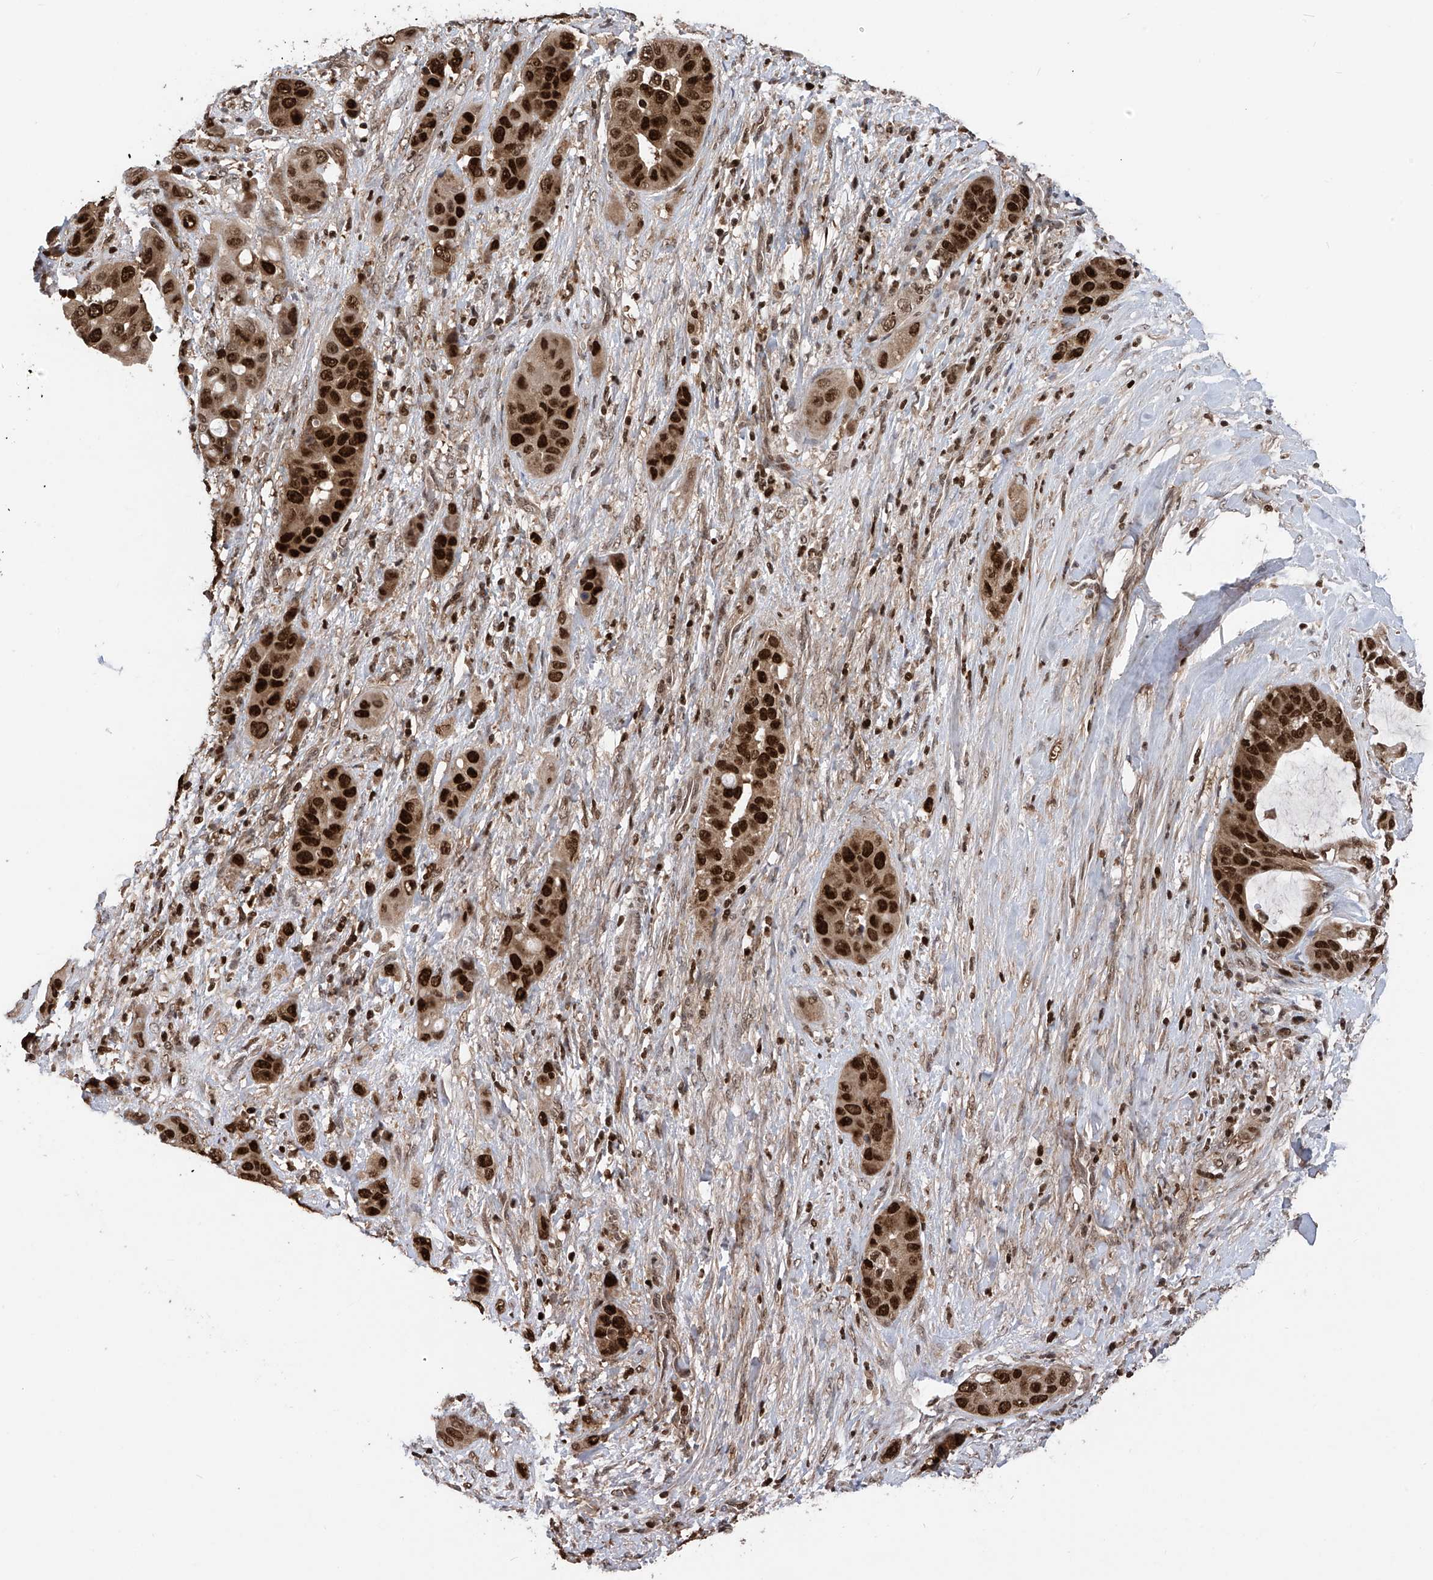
{"staining": {"intensity": "strong", "quantity": ">75%", "location": "nuclear"}, "tissue": "liver cancer", "cell_type": "Tumor cells", "image_type": "cancer", "snomed": [{"axis": "morphology", "description": "Cholangiocarcinoma"}, {"axis": "topography", "description": "Liver"}], "caption": "Strong nuclear expression for a protein is identified in about >75% of tumor cells of liver cancer using IHC.", "gene": "DNAJC9", "patient": {"sex": "female", "age": 52}}